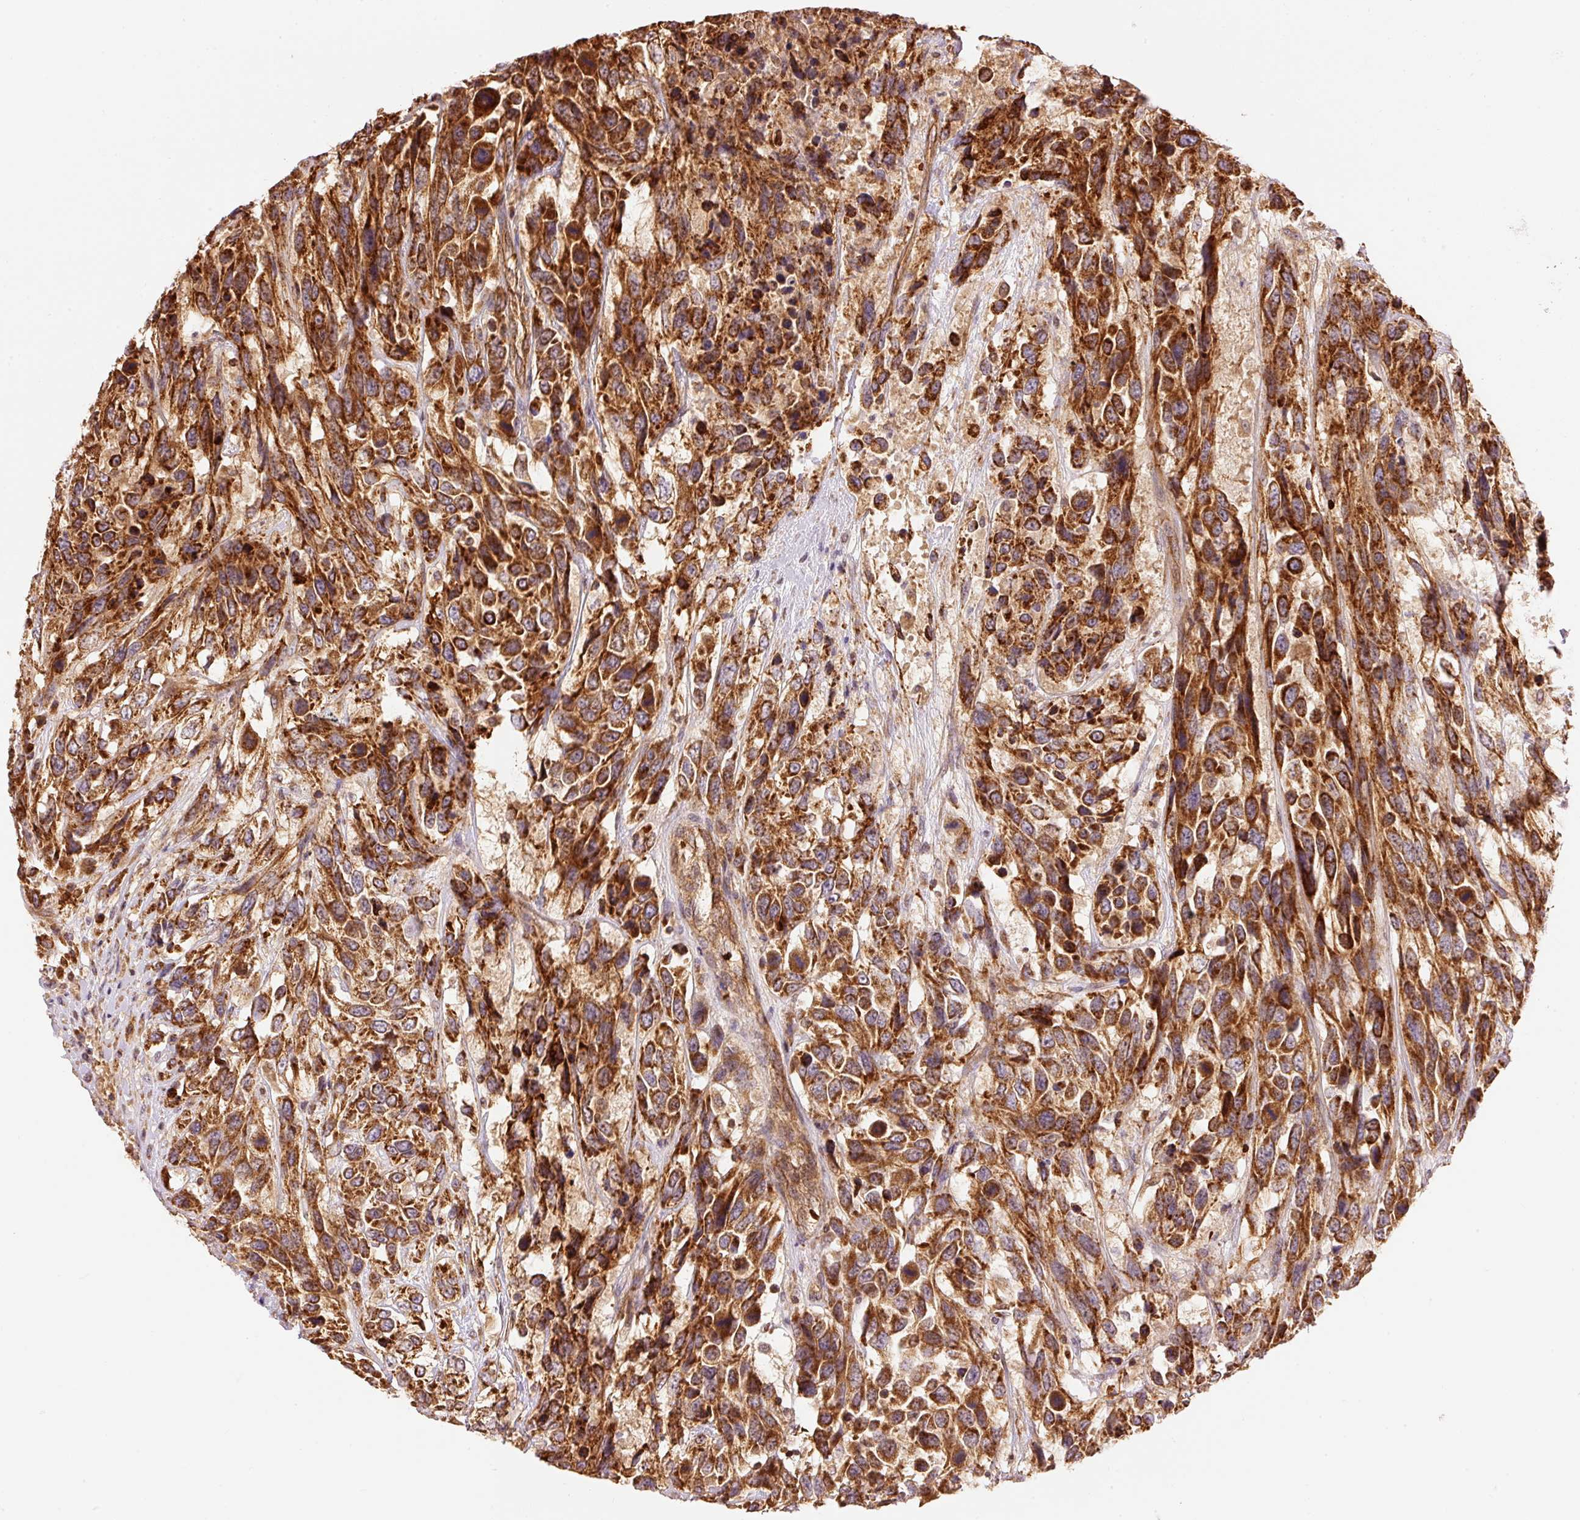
{"staining": {"intensity": "strong", "quantity": ">75%", "location": "cytoplasmic/membranous"}, "tissue": "urothelial cancer", "cell_type": "Tumor cells", "image_type": "cancer", "snomed": [{"axis": "morphology", "description": "Urothelial carcinoma, High grade"}, {"axis": "topography", "description": "Urinary bladder"}], "caption": "Protein expression by IHC reveals strong cytoplasmic/membranous positivity in approximately >75% of tumor cells in urothelial cancer.", "gene": "ADCY4", "patient": {"sex": "female", "age": 70}}